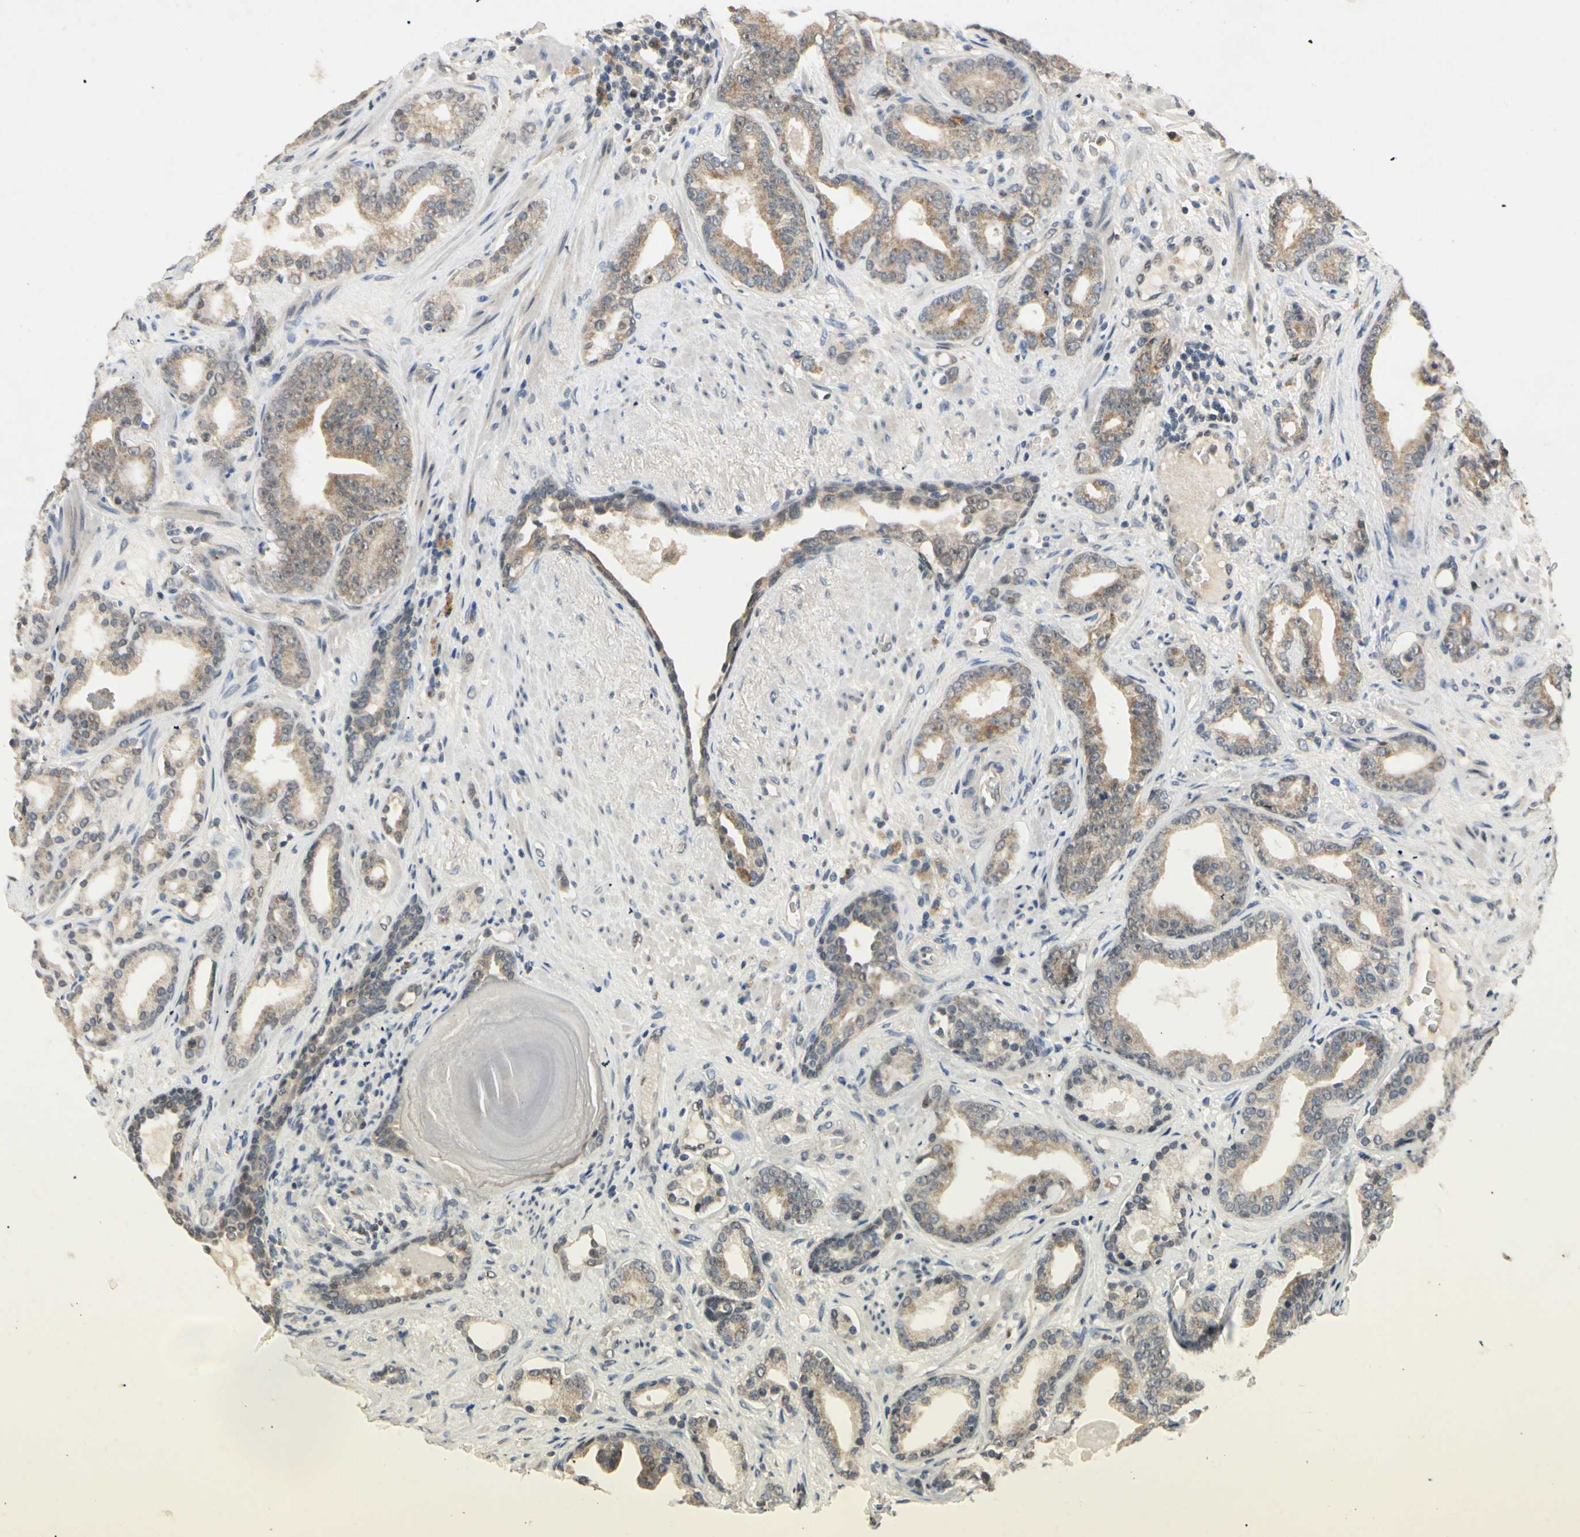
{"staining": {"intensity": "weak", "quantity": ">75%", "location": "cytoplasmic/membranous"}, "tissue": "prostate cancer", "cell_type": "Tumor cells", "image_type": "cancer", "snomed": [{"axis": "morphology", "description": "Adenocarcinoma, Low grade"}, {"axis": "topography", "description": "Prostate"}], "caption": "Approximately >75% of tumor cells in low-grade adenocarcinoma (prostate) exhibit weak cytoplasmic/membranous protein expression as visualized by brown immunohistochemical staining.", "gene": "RIOX2", "patient": {"sex": "male", "age": 63}}